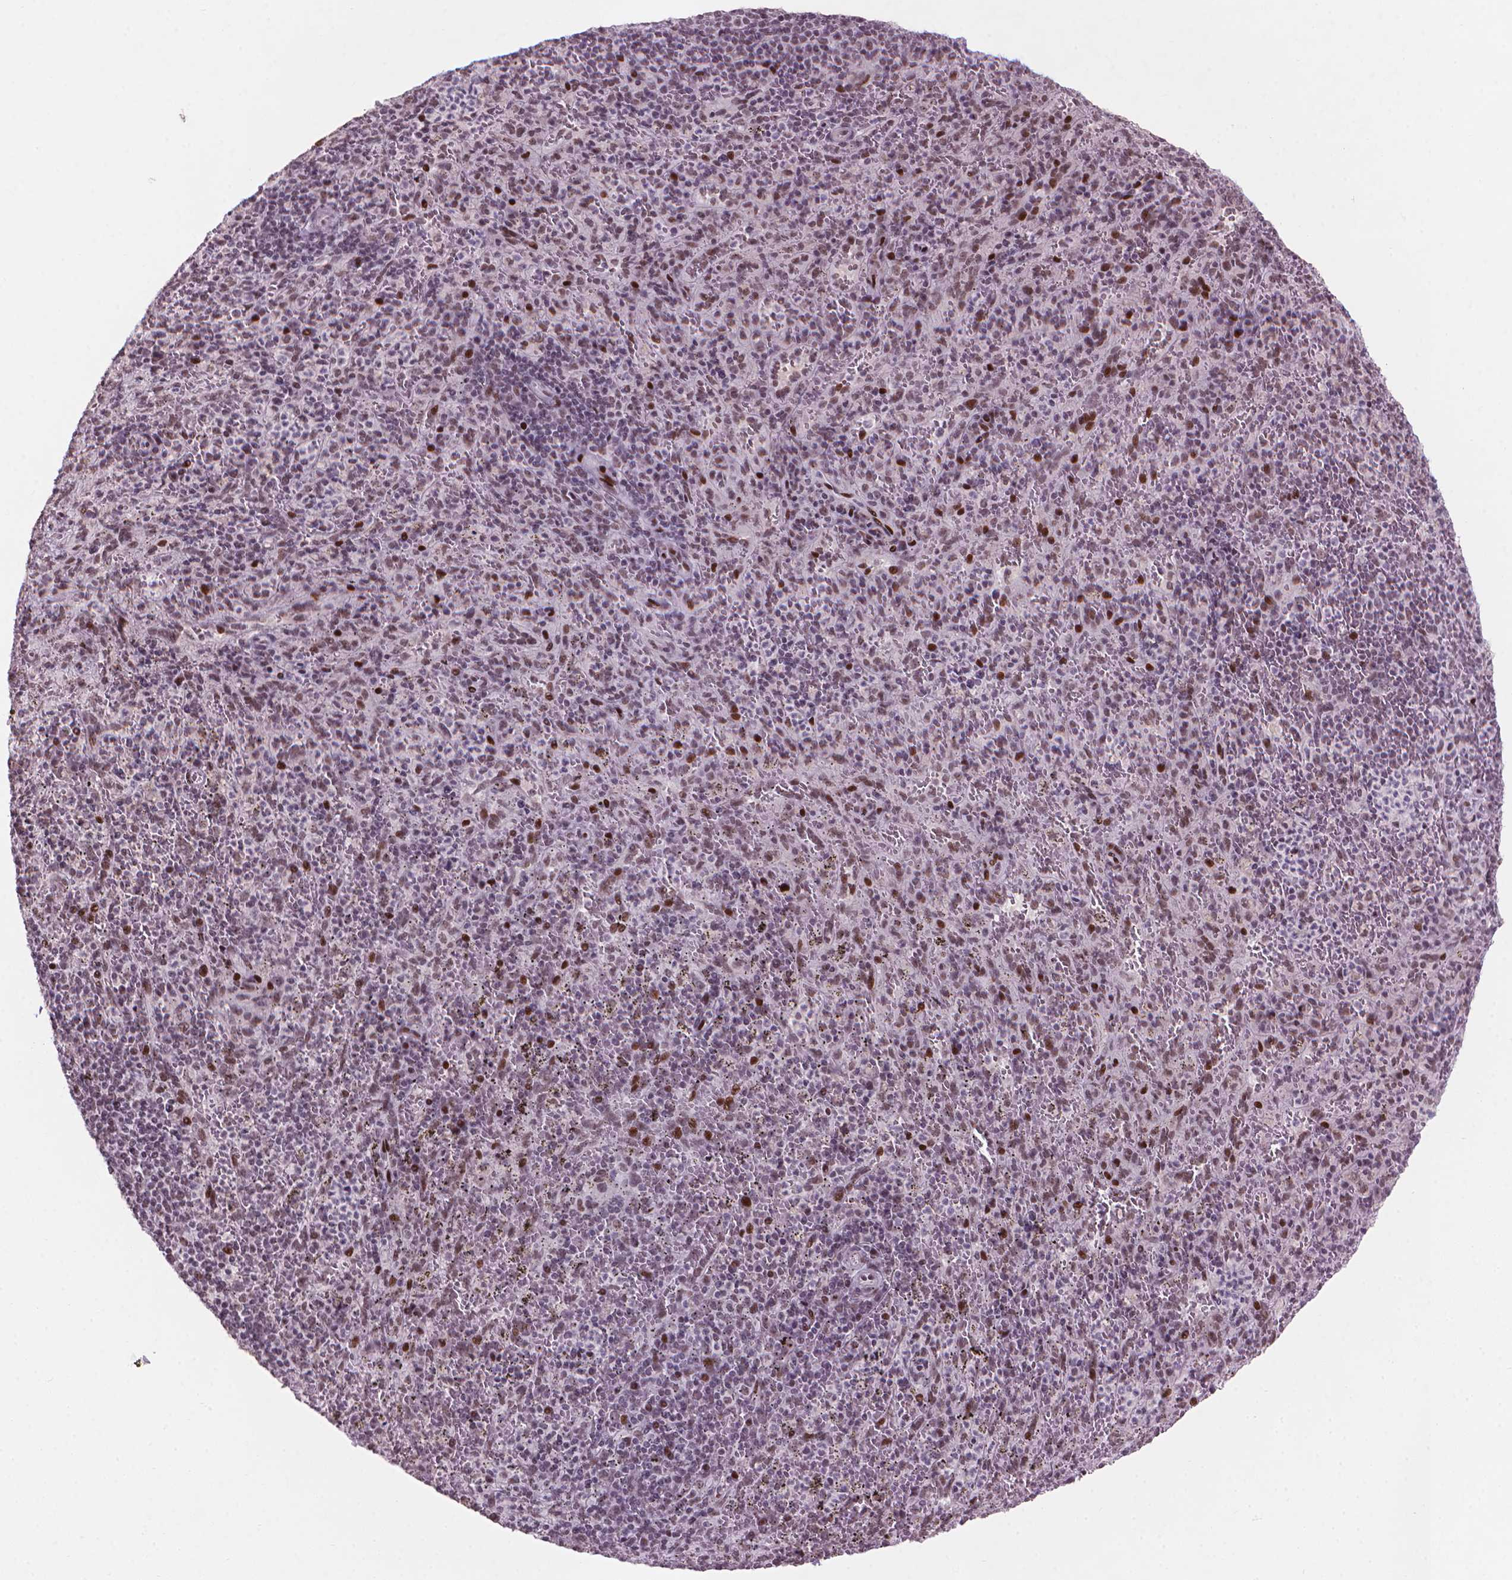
{"staining": {"intensity": "moderate", "quantity": "<25%", "location": "nuclear"}, "tissue": "spleen", "cell_type": "Cells in red pulp", "image_type": "normal", "snomed": [{"axis": "morphology", "description": "Normal tissue, NOS"}, {"axis": "topography", "description": "Spleen"}], "caption": "Cells in red pulp show low levels of moderate nuclear staining in approximately <25% of cells in benign spleen. Ihc stains the protein of interest in brown and the nuclei are stained blue.", "gene": "HES7", "patient": {"sex": "male", "age": 57}}